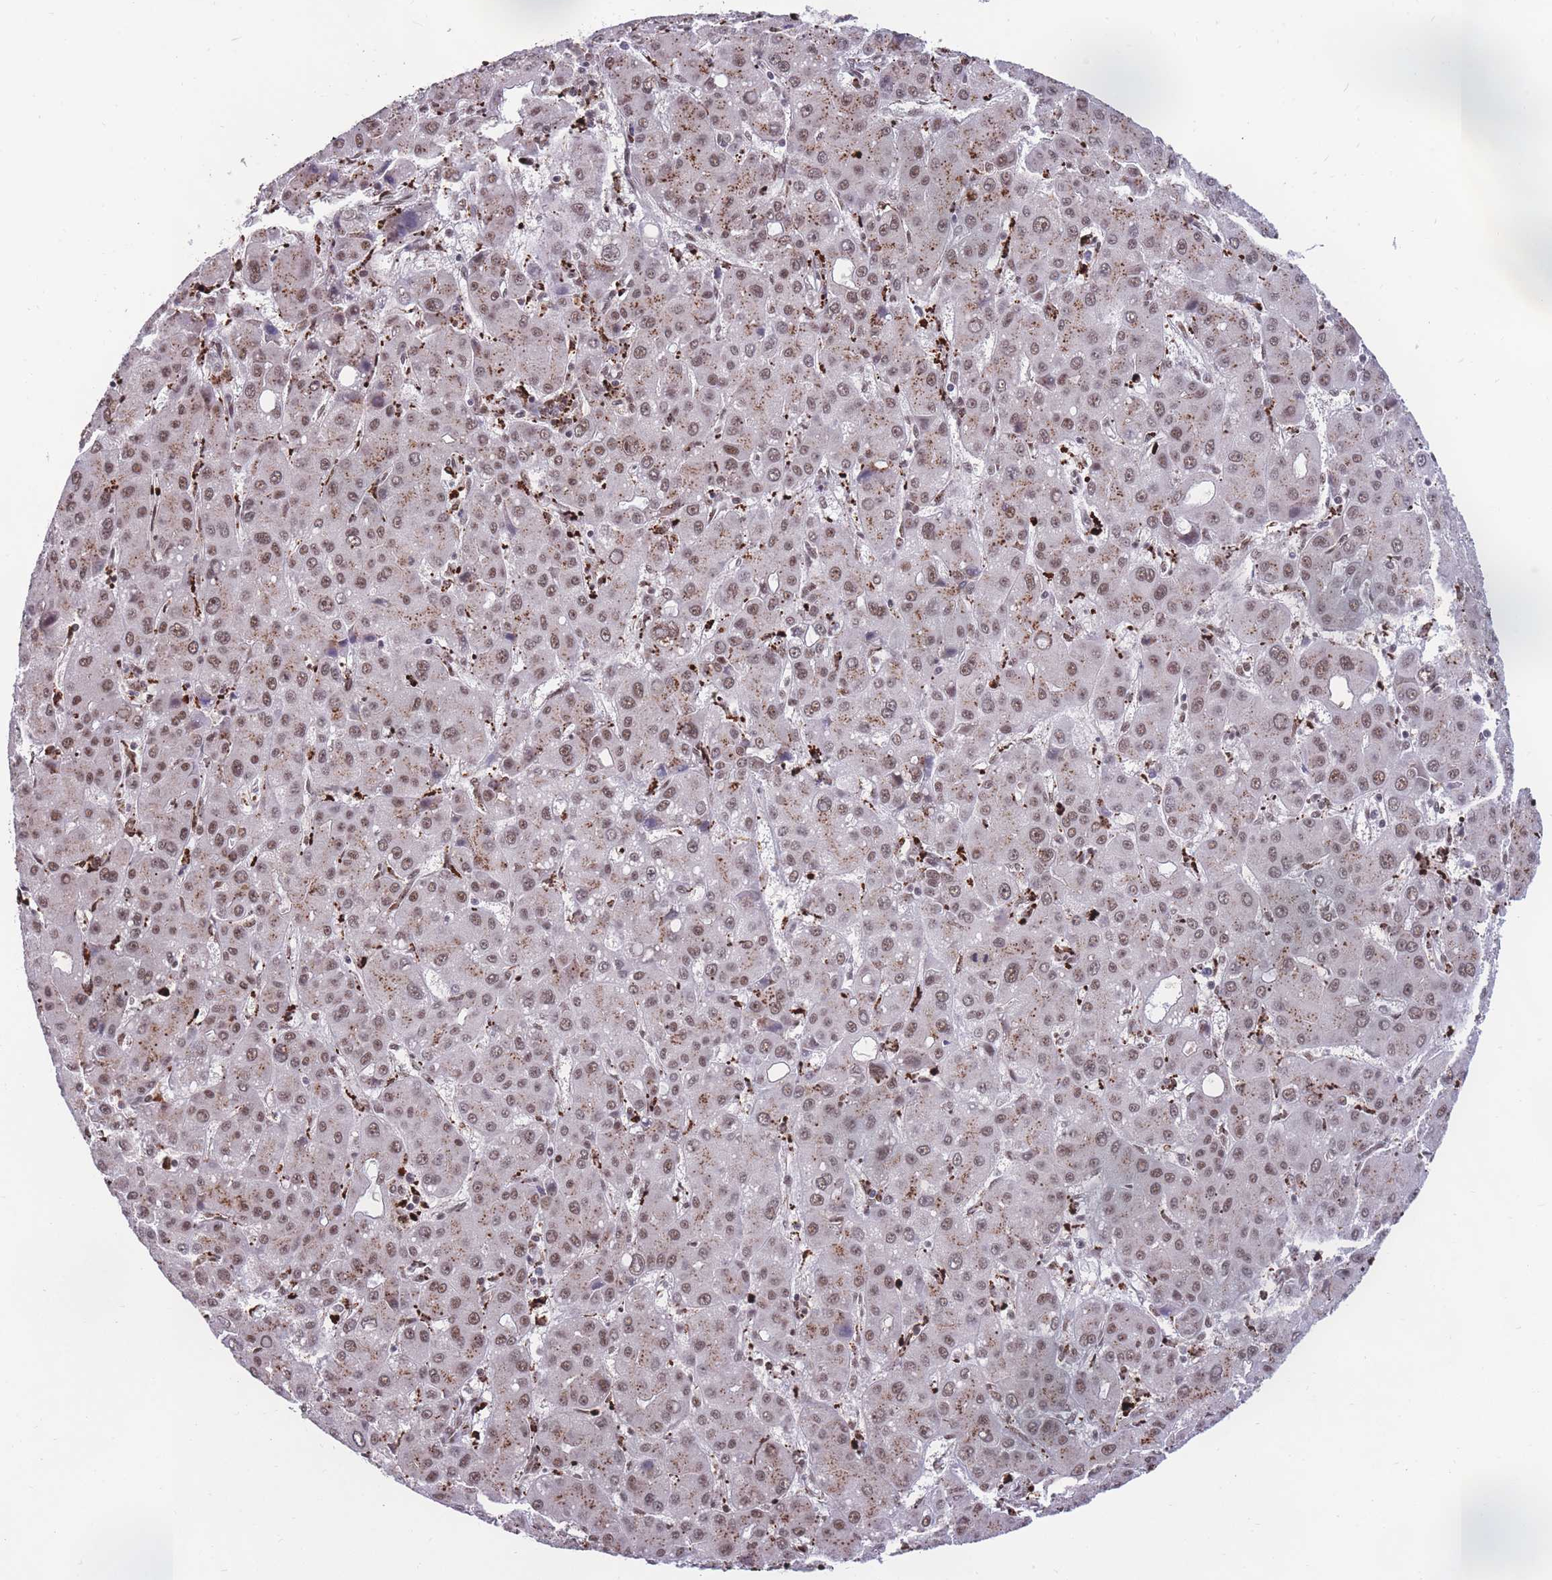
{"staining": {"intensity": "moderate", "quantity": ">75%", "location": "nuclear"}, "tissue": "liver cancer", "cell_type": "Tumor cells", "image_type": "cancer", "snomed": [{"axis": "morphology", "description": "Carcinoma, Hepatocellular, NOS"}, {"axis": "topography", "description": "Liver"}], "caption": "Moderate nuclear staining is present in approximately >75% of tumor cells in liver cancer.", "gene": "PRPF19", "patient": {"sex": "male", "age": 55}}